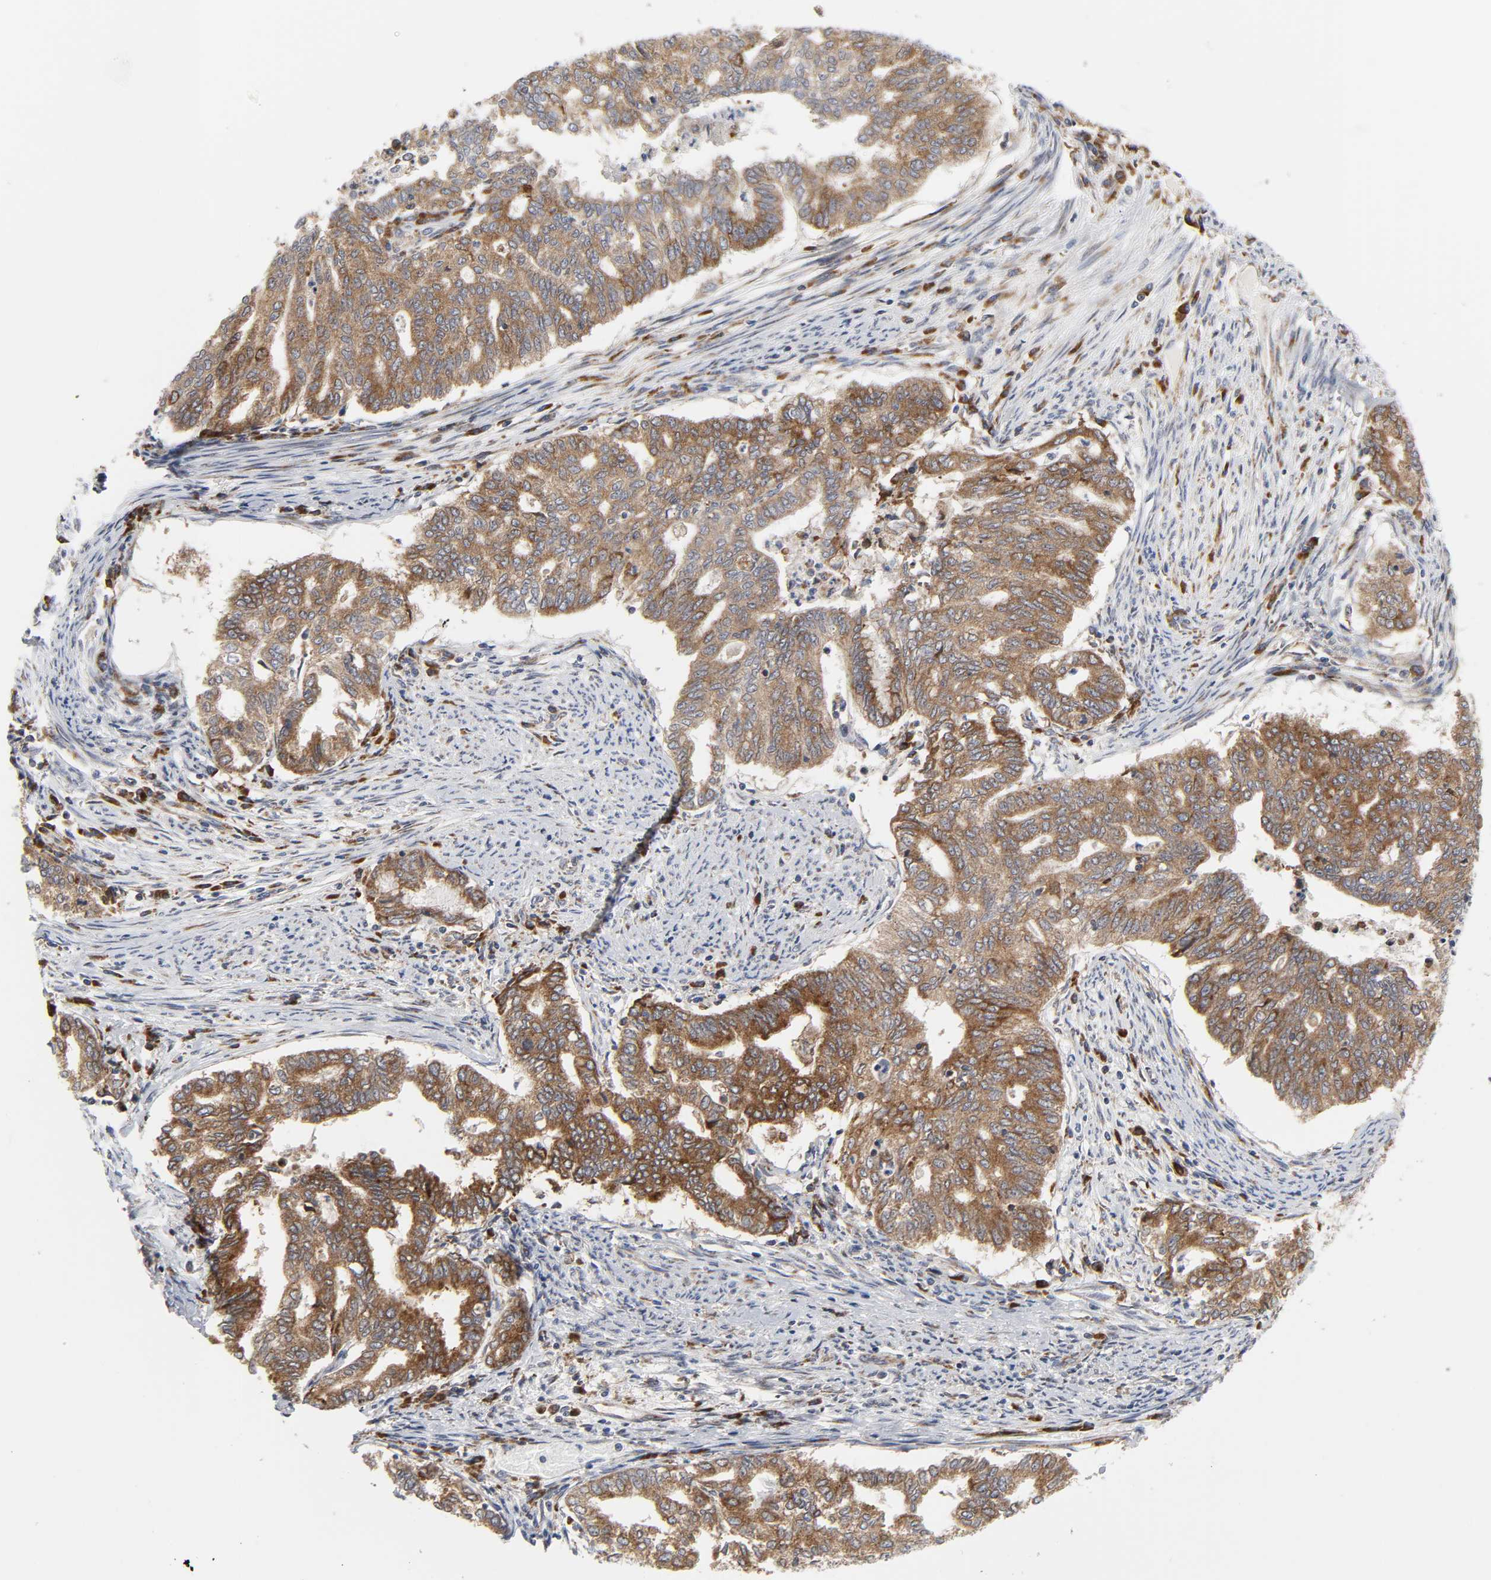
{"staining": {"intensity": "moderate", "quantity": ">75%", "location": "cytoplasmic/membranous"}, "tissue": "endometrial cancer", "cell_type": "Tumor cells", "image_type": "cancer", "snomed": [{"axis": "morphology", "description": "Adenocarcinoma, NOS"}, {"axis": "topography", "description": "Endometrium"}], "caption": "Moderate cytoplasmic/membranous staining is identified in about >75% of tumor cells in endometrial adenocarcinoma.", "gene": "BAX", "patient": {"sex": "female", "age": 79}}